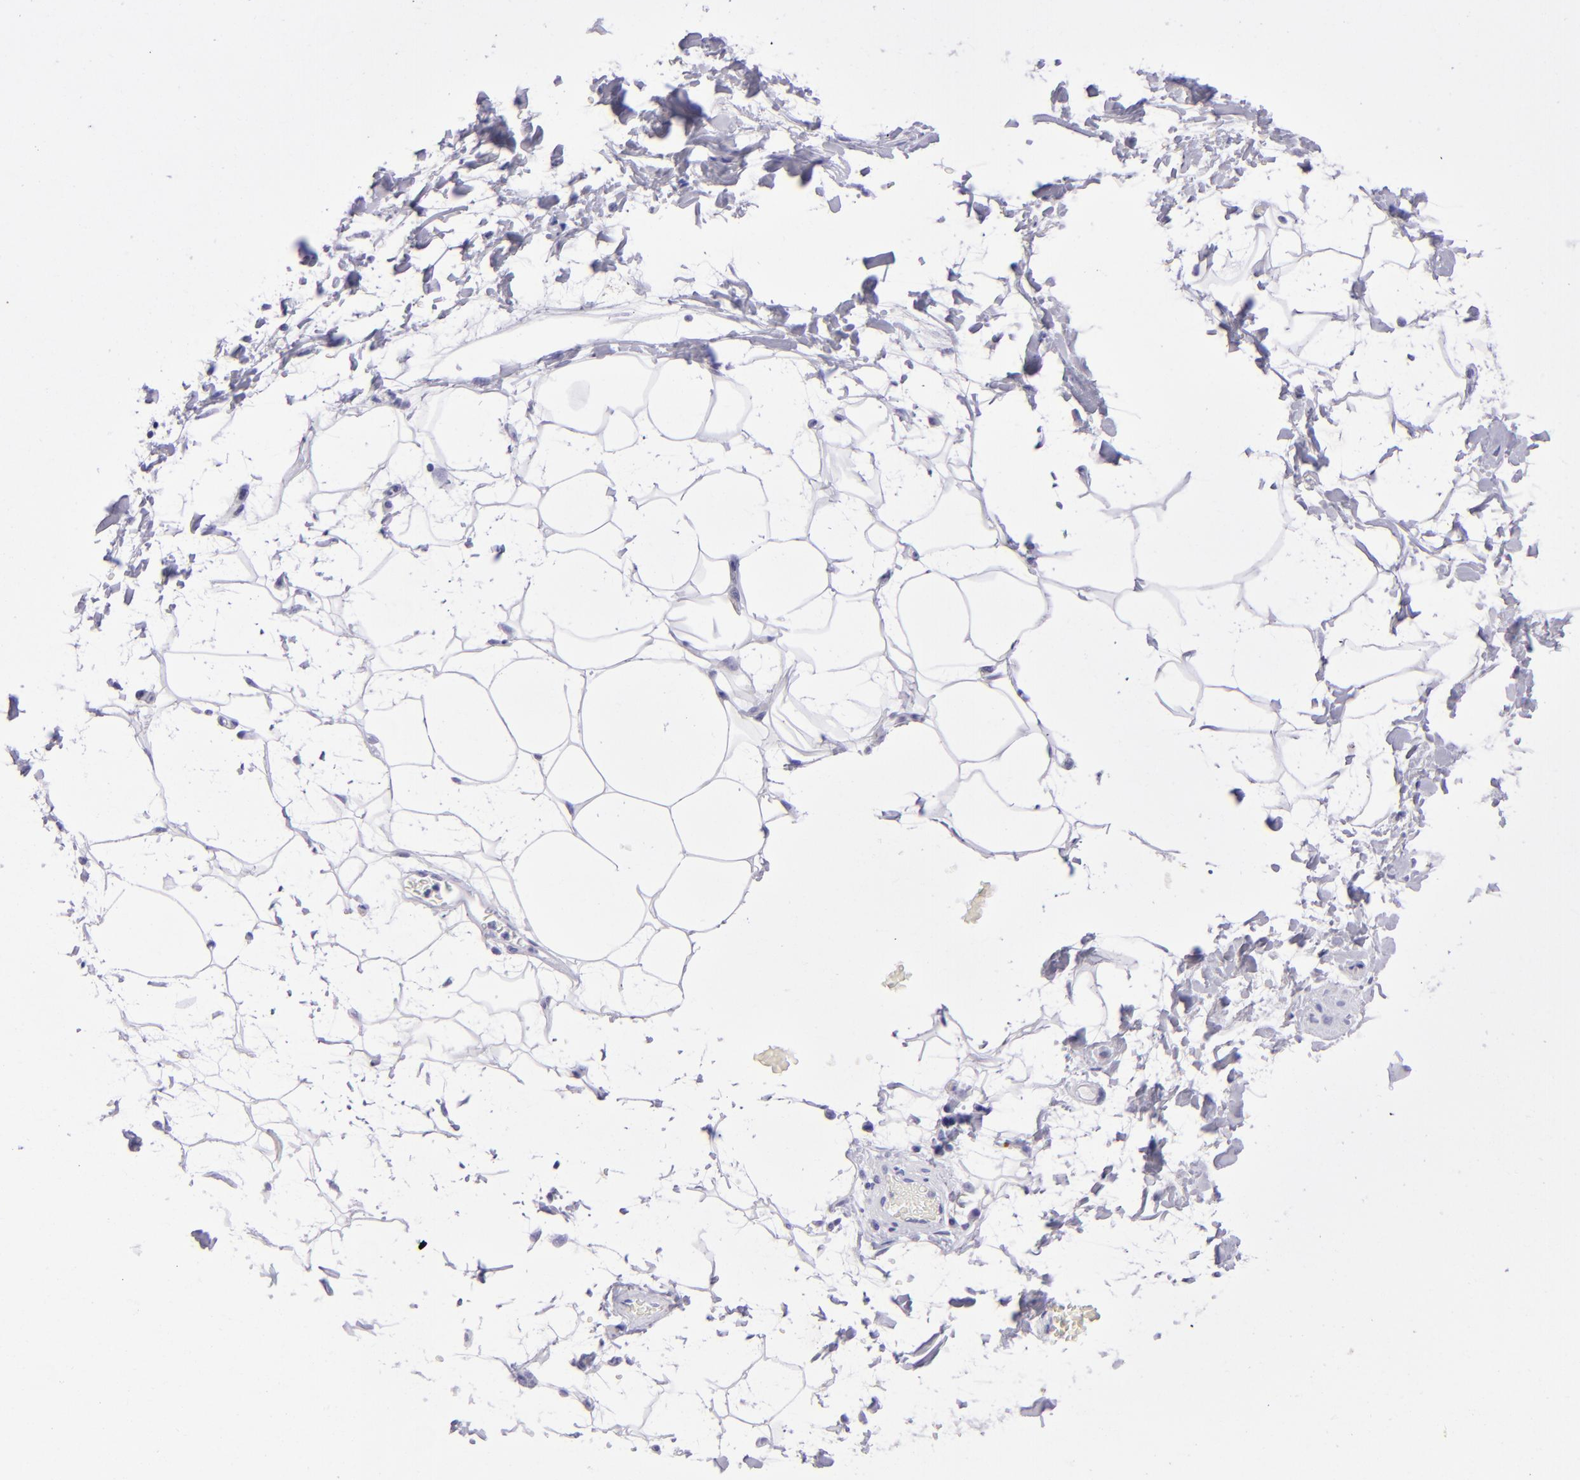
{"staining": {"intensity": "negative", "quantity": "none", "location": "none"}, "tissue": "adipose tissue", "cell_type": "Adipocytes", "image_type": "normal", "snomed": [{"axis": "morphology", "description": "Normal tissue, NOS"}, {"axis": "topography", "description": "Soft tissue"}], "caption": "High magnification brightfield microscopy of normal adipose tissue stained with DAB (3,3'-diaminobenzidine) (brown) and counterstained with hematoxylin (blue): adipocytes show no significant staining.", "gene": "TYRP1", "patient": {"sex": "male", "age": 72}}